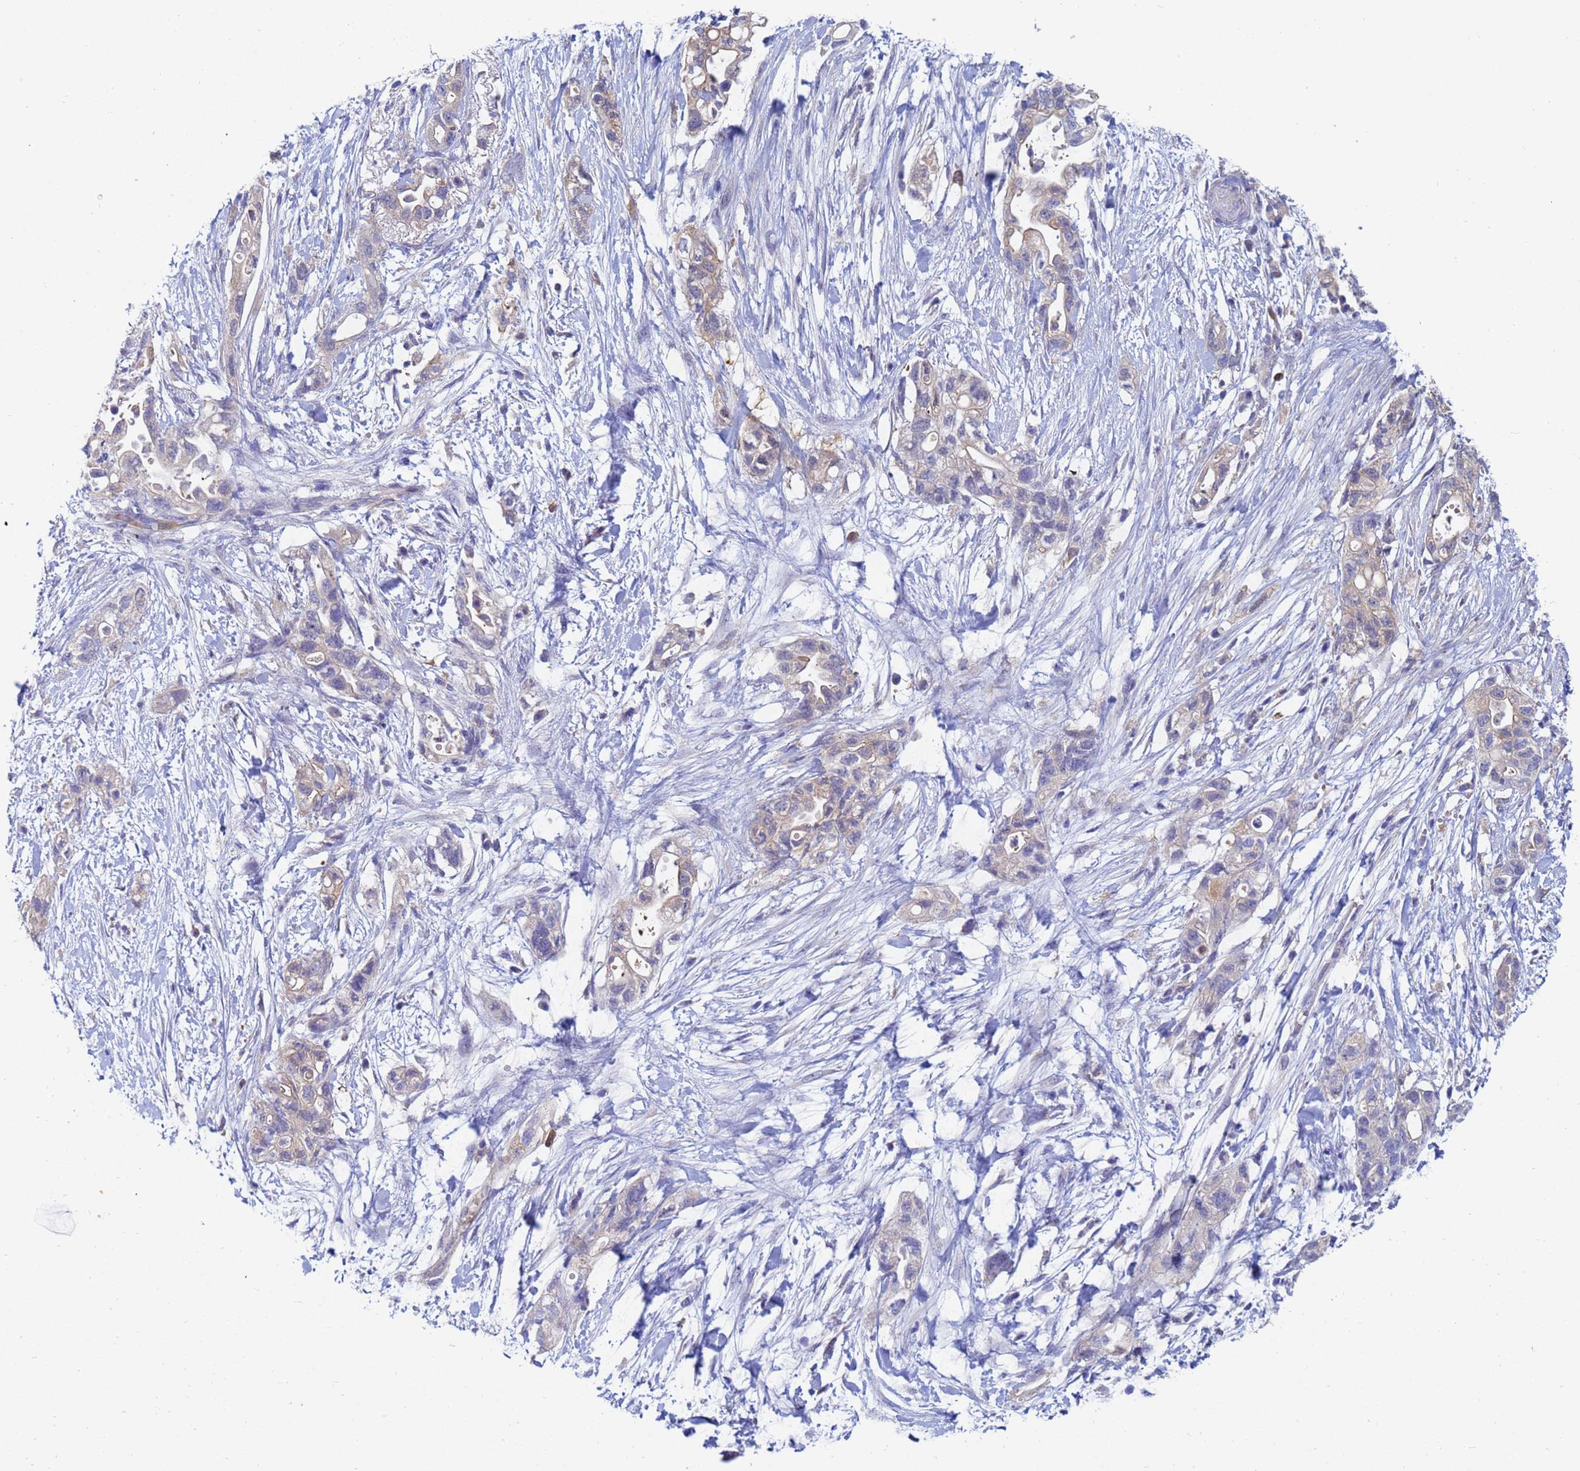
{"staining": {"intensity": "weak", "quantity": "<25%", "location": "cytoplasmic/membranous"}, "tissue": "pancreatic cancer", "cell_type": "Tumor cells", "image_type": "cancer", "snomed": [{"axis": "morphology", "description": "Adenocarcinoma, NOS"}, {"axis": "topography", "description": "Pancreas"}], "caption": "DAB (3,3'-diaminobenzidine) immunohistochemical staining of pancreatic cancer demonstrates no significant expression in tumor cells. Brightfield microscopy of immunohistochemistry (IHC) stained with DAB (brown) and hematoxylin (blue), captured at high magnification.", "gene": "TTLL11", "patient": {"sex": "female", "age": 72}}